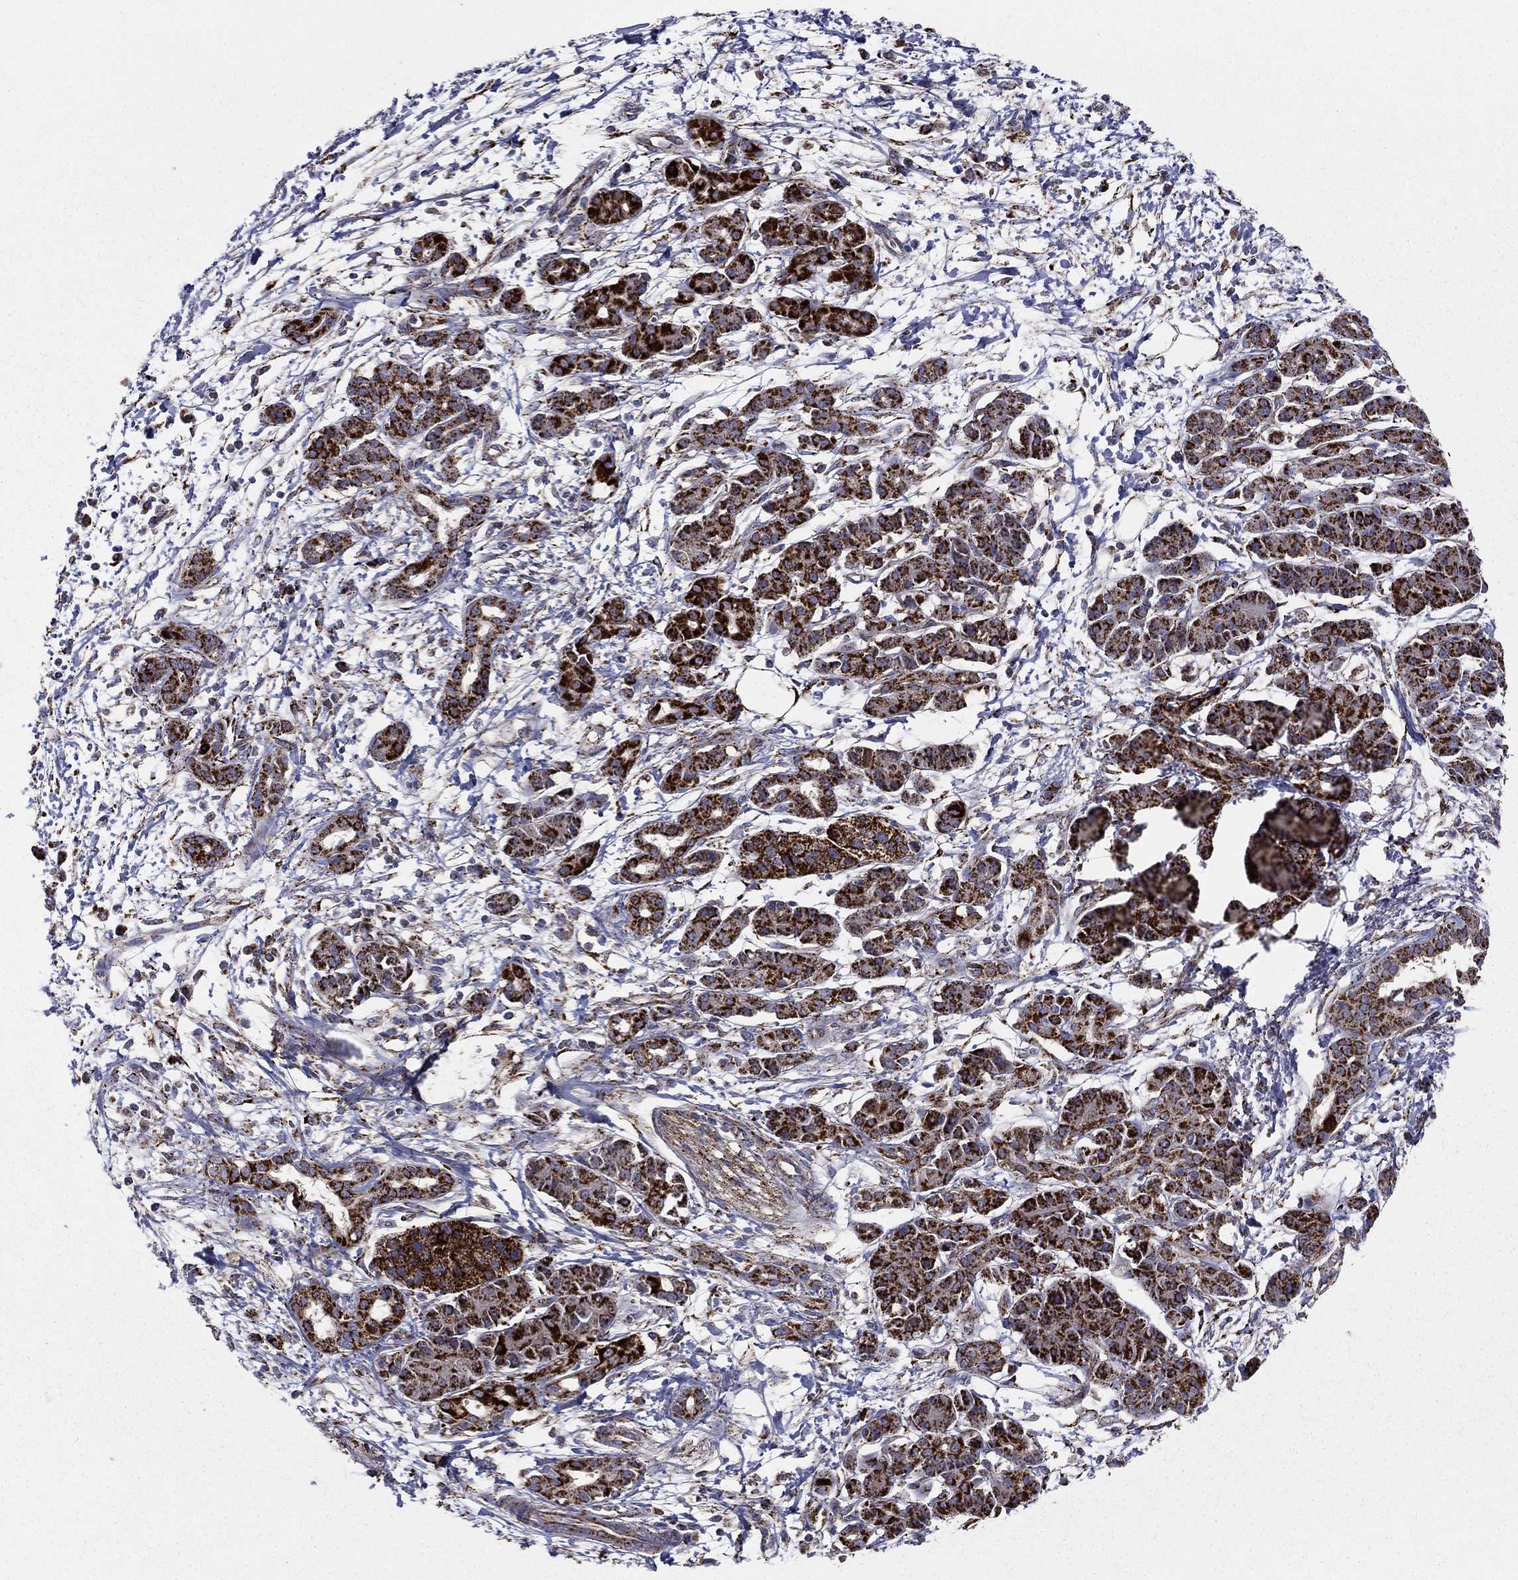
{"staining": {"intensity": "strong", "quantity": ">75%", "location": "cytoplasmic/membranous"}, "tissue": "pancreatic cancer", "cell_type": "Tumor cells", "image_type": "cancer", "snomed": [{"axis": "morphology", "description": "Adenocarcinoma, NOS"}, {"axis": "topography", "description": "Pancreas"}], "caption": "Pancreatic cancer (adenocarcinoma) tissue shows strong cytoplasmic/membranous staining in about >75% of tumor cells, visualized by immunohistochemistry. The protein of interest is stained brown, and the nuclei are stained in blue (DAB (3,3'-diaminobenzidine) IHC with brightfield microscopy, high magnification).", "gene": "GCSH", "patient": {"sex": "male", "age": 72}}